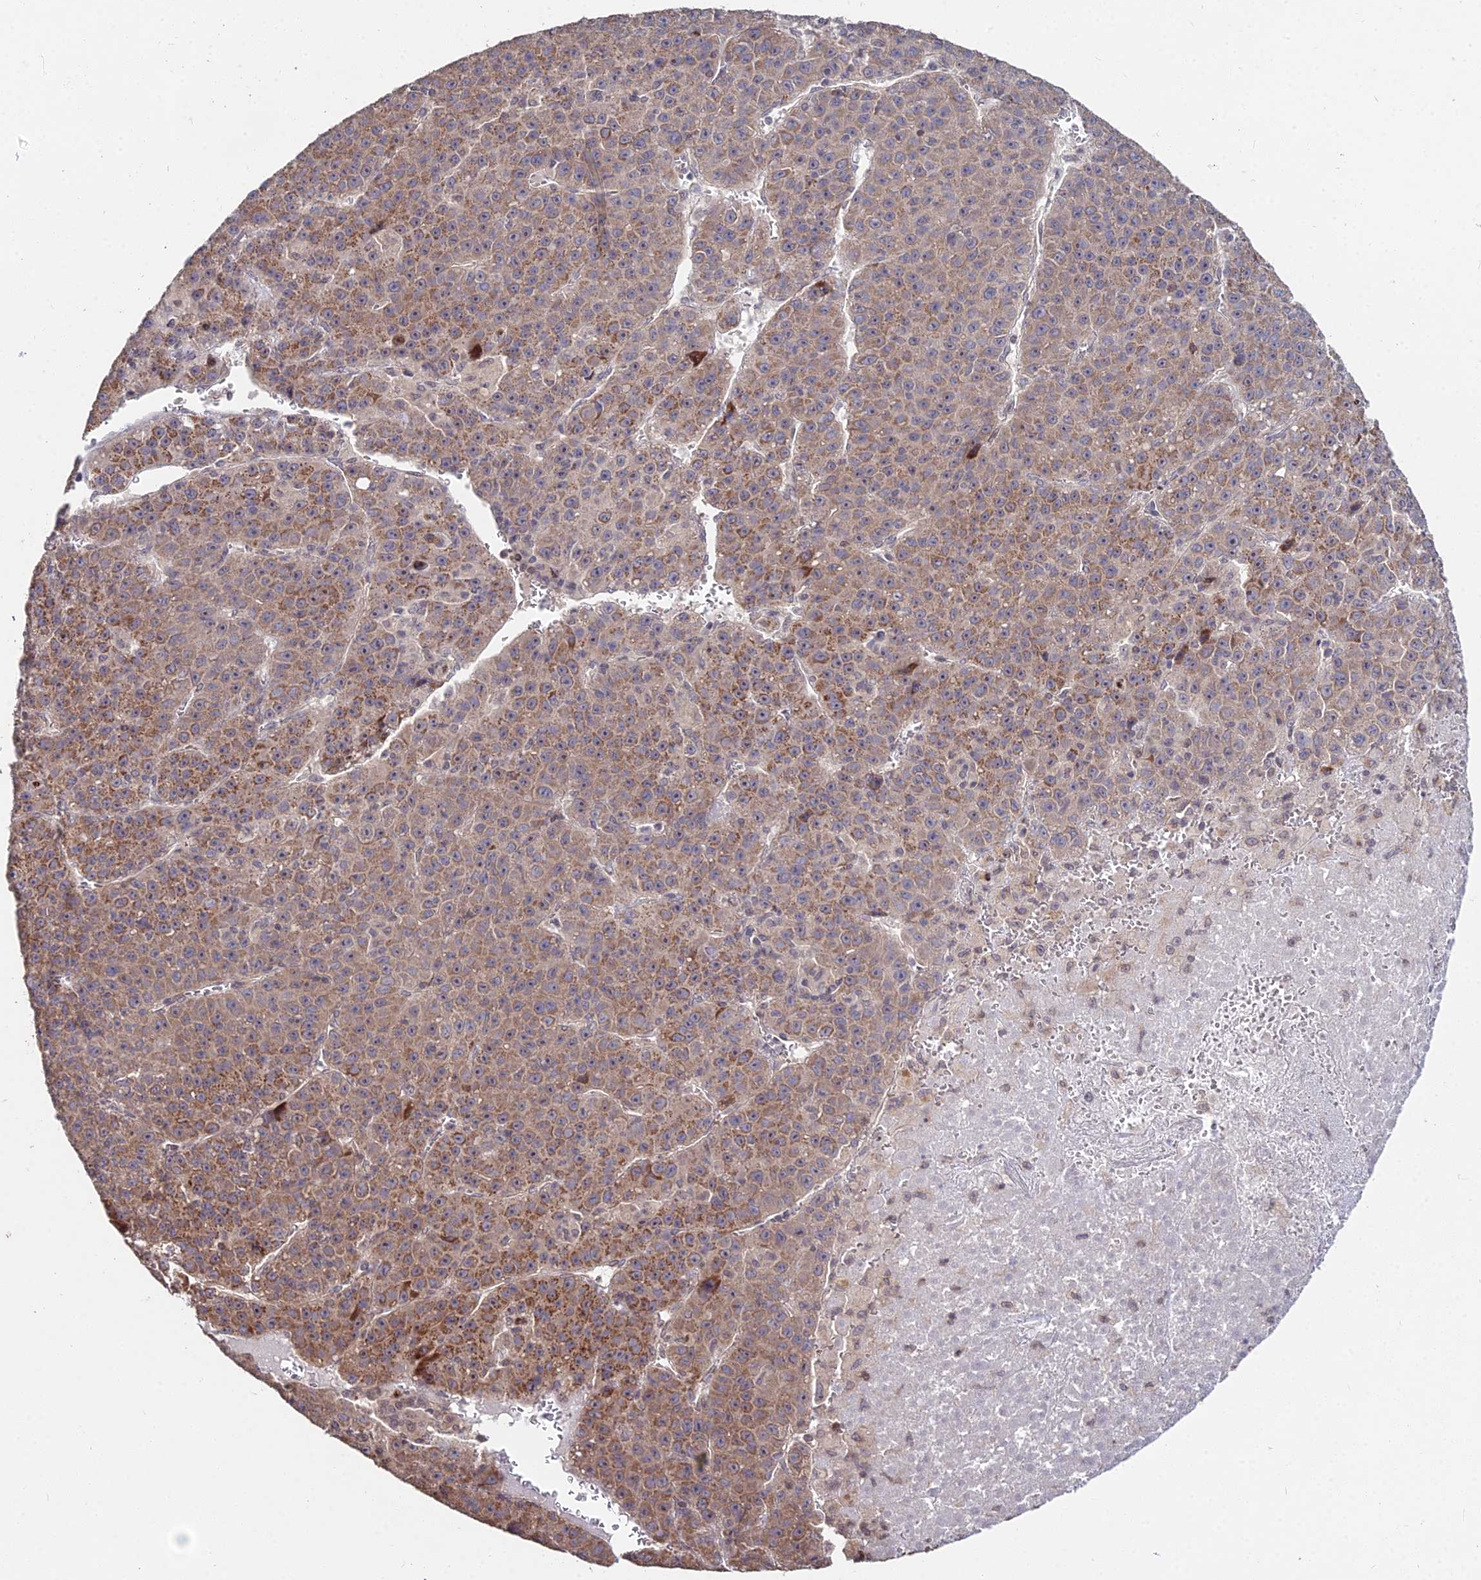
{"staining": {"intensity": "moderate", "quantity": ">75%", "location": "cytoplasmic/membranous"}, "tissue": "liver cancer", "cell_type": "Tumor cells", "image_type": "cancer", "snomed": [{"axis": "morphology", "description": "Carcinoma, Hepatocellular, NOS"}, {"axis": "topography", "description": "Liver"}], "caption": "Tumor cells display medium levels of moderate cytoplasmic/membranous positivity in approximately >75% of cells in hepatocellular carcinoma (liver).", "gene": "RBMS2", "patient": {"sex": "female", "age": 53}}